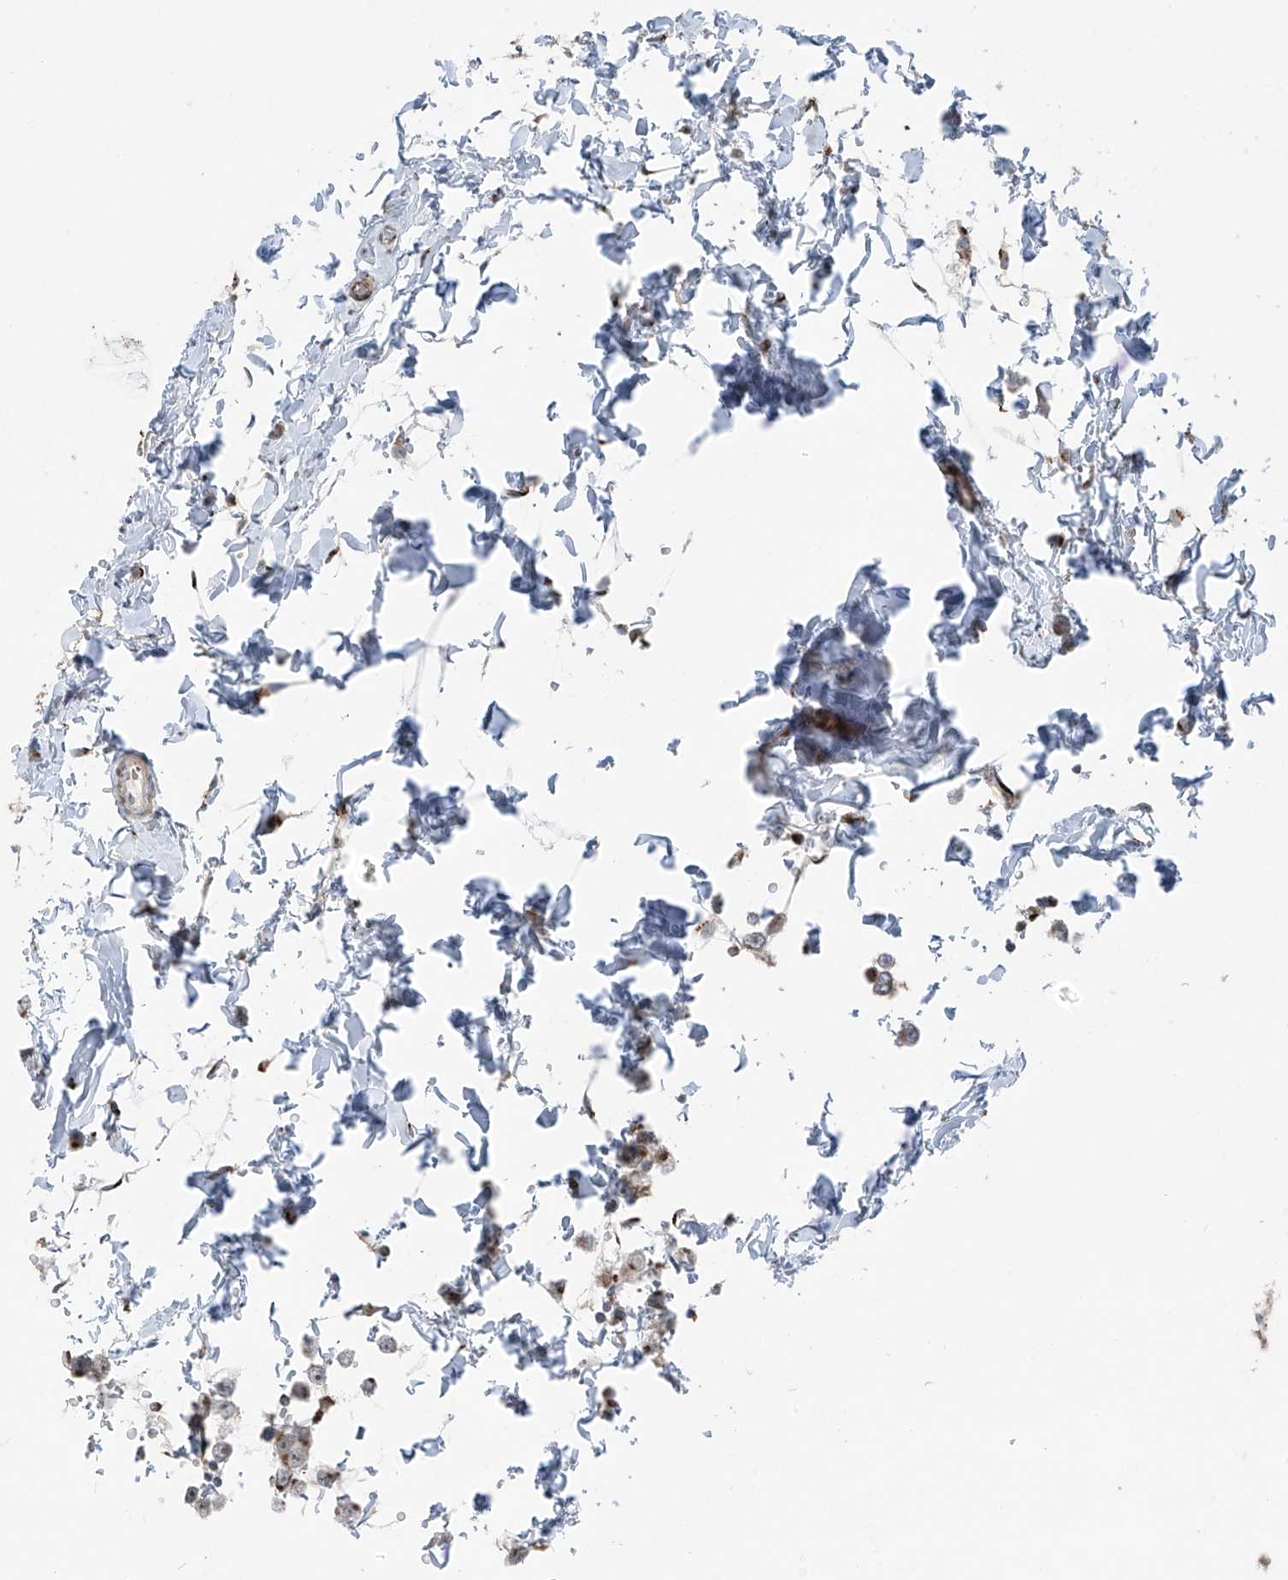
{"staining": {"intensity": "strong", "quantity": ">75%", "location": "cytoplasmic/membranous"}, "tissue": "epididymis", "cell_type": "Glandular cells", "image_type": "normal", "snomed": [{"axis": "morphology", "description": "Normal tissue, NOS"}, {"axis": "topography", "description": "Epididymis"}], "caption": "IHC micrograph of unremarkable human epididymis stained for a protein (brown), which reveals high levels of strong cytoplasmic/membranous expression in approximately >75% of glandular cells.", "gene": "ERLEC1", "patient": {"sex": "male", "age": 34}}